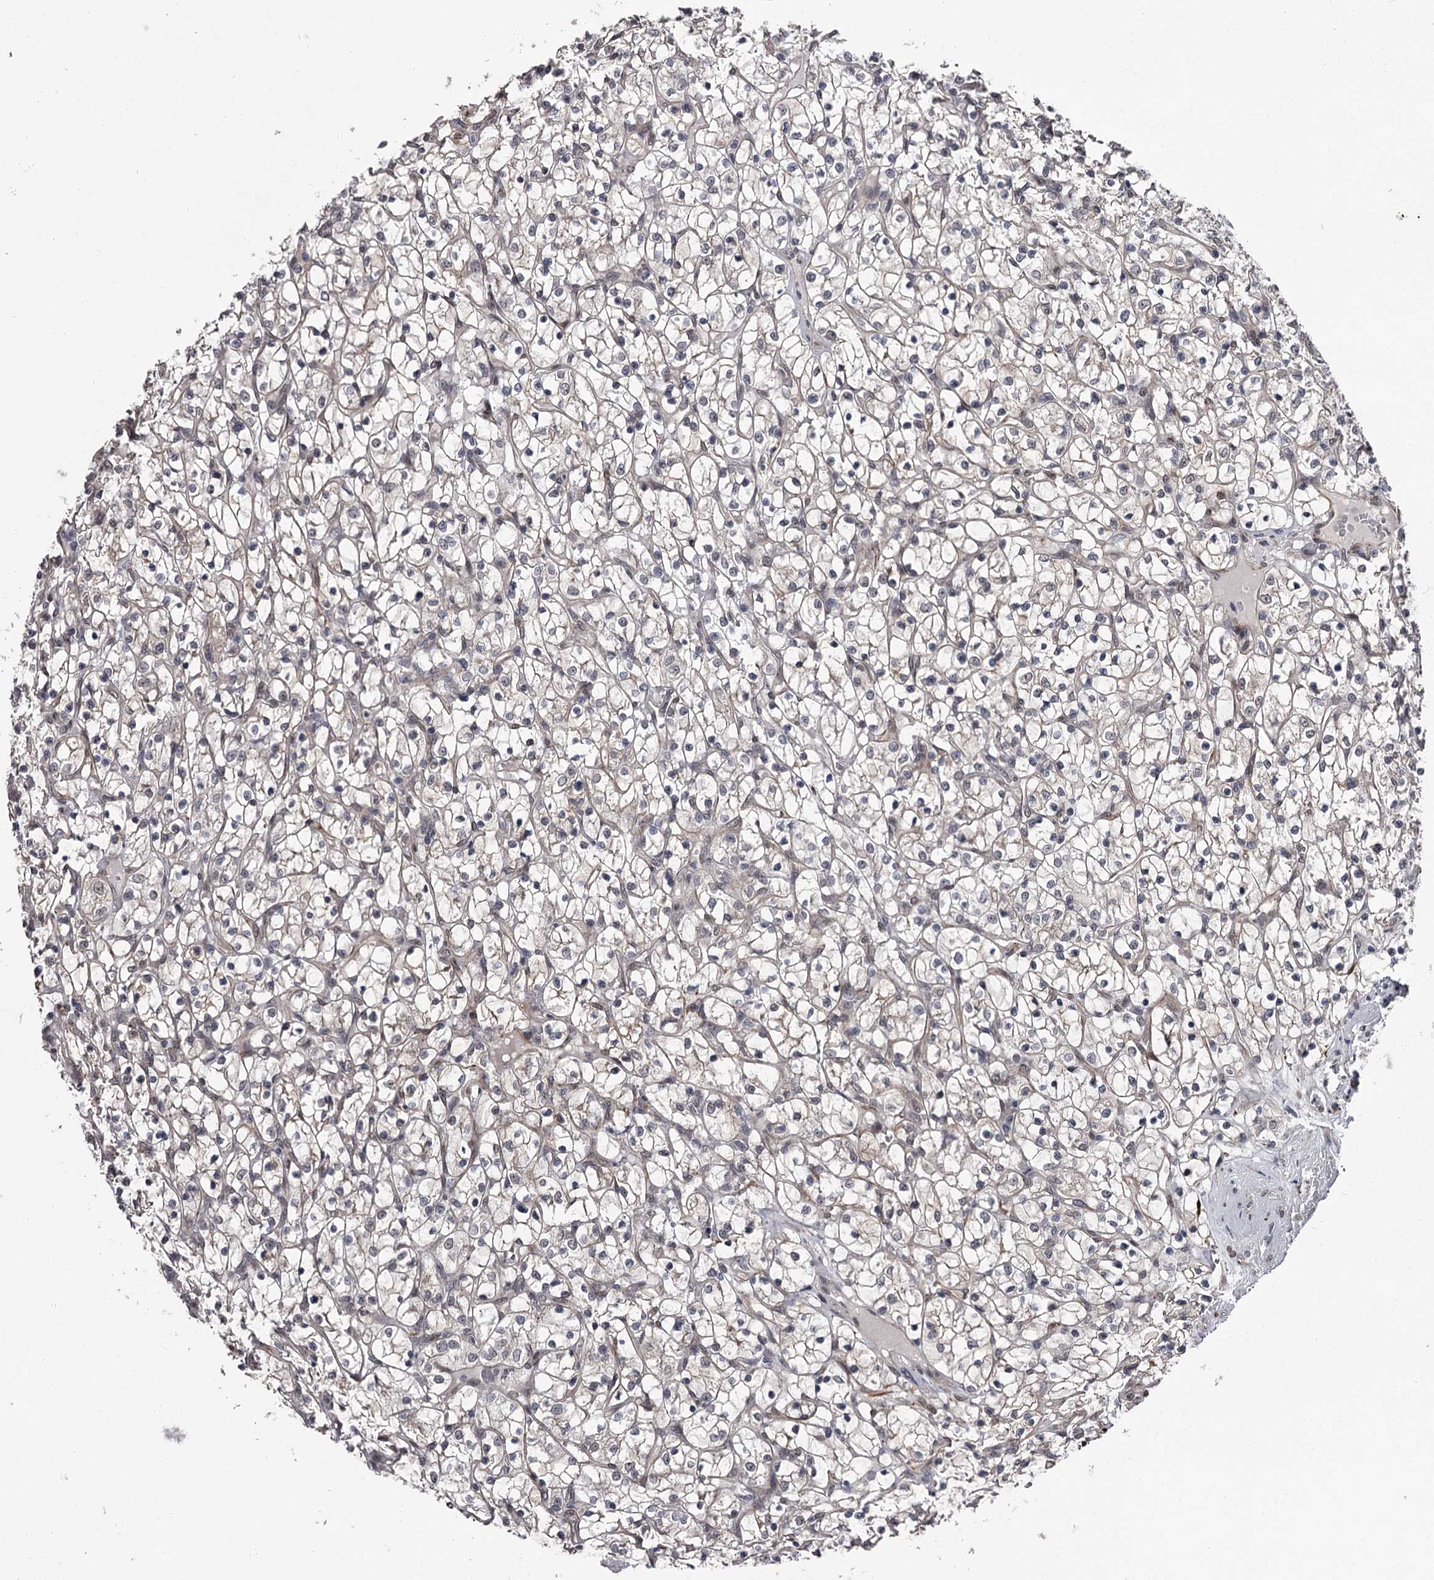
{"staining": {"intensity": "negative", "quantity": "none", "location": "none"}, "tissue": "renal cancer", "cell_type": "Tumor cells", "image_type": "cancer", "snomed": [{"axis": "morphology", "description": "Adenocarcinoma, NOS"}, {"axis": "topography", "description": "Kidney"}], "caption": "Tumor cells show no significant protein positivity in renal cancer (adenocarcinoma).", "gene": "PRPF40B", "patient": {"sex": "female", "age": 69}}